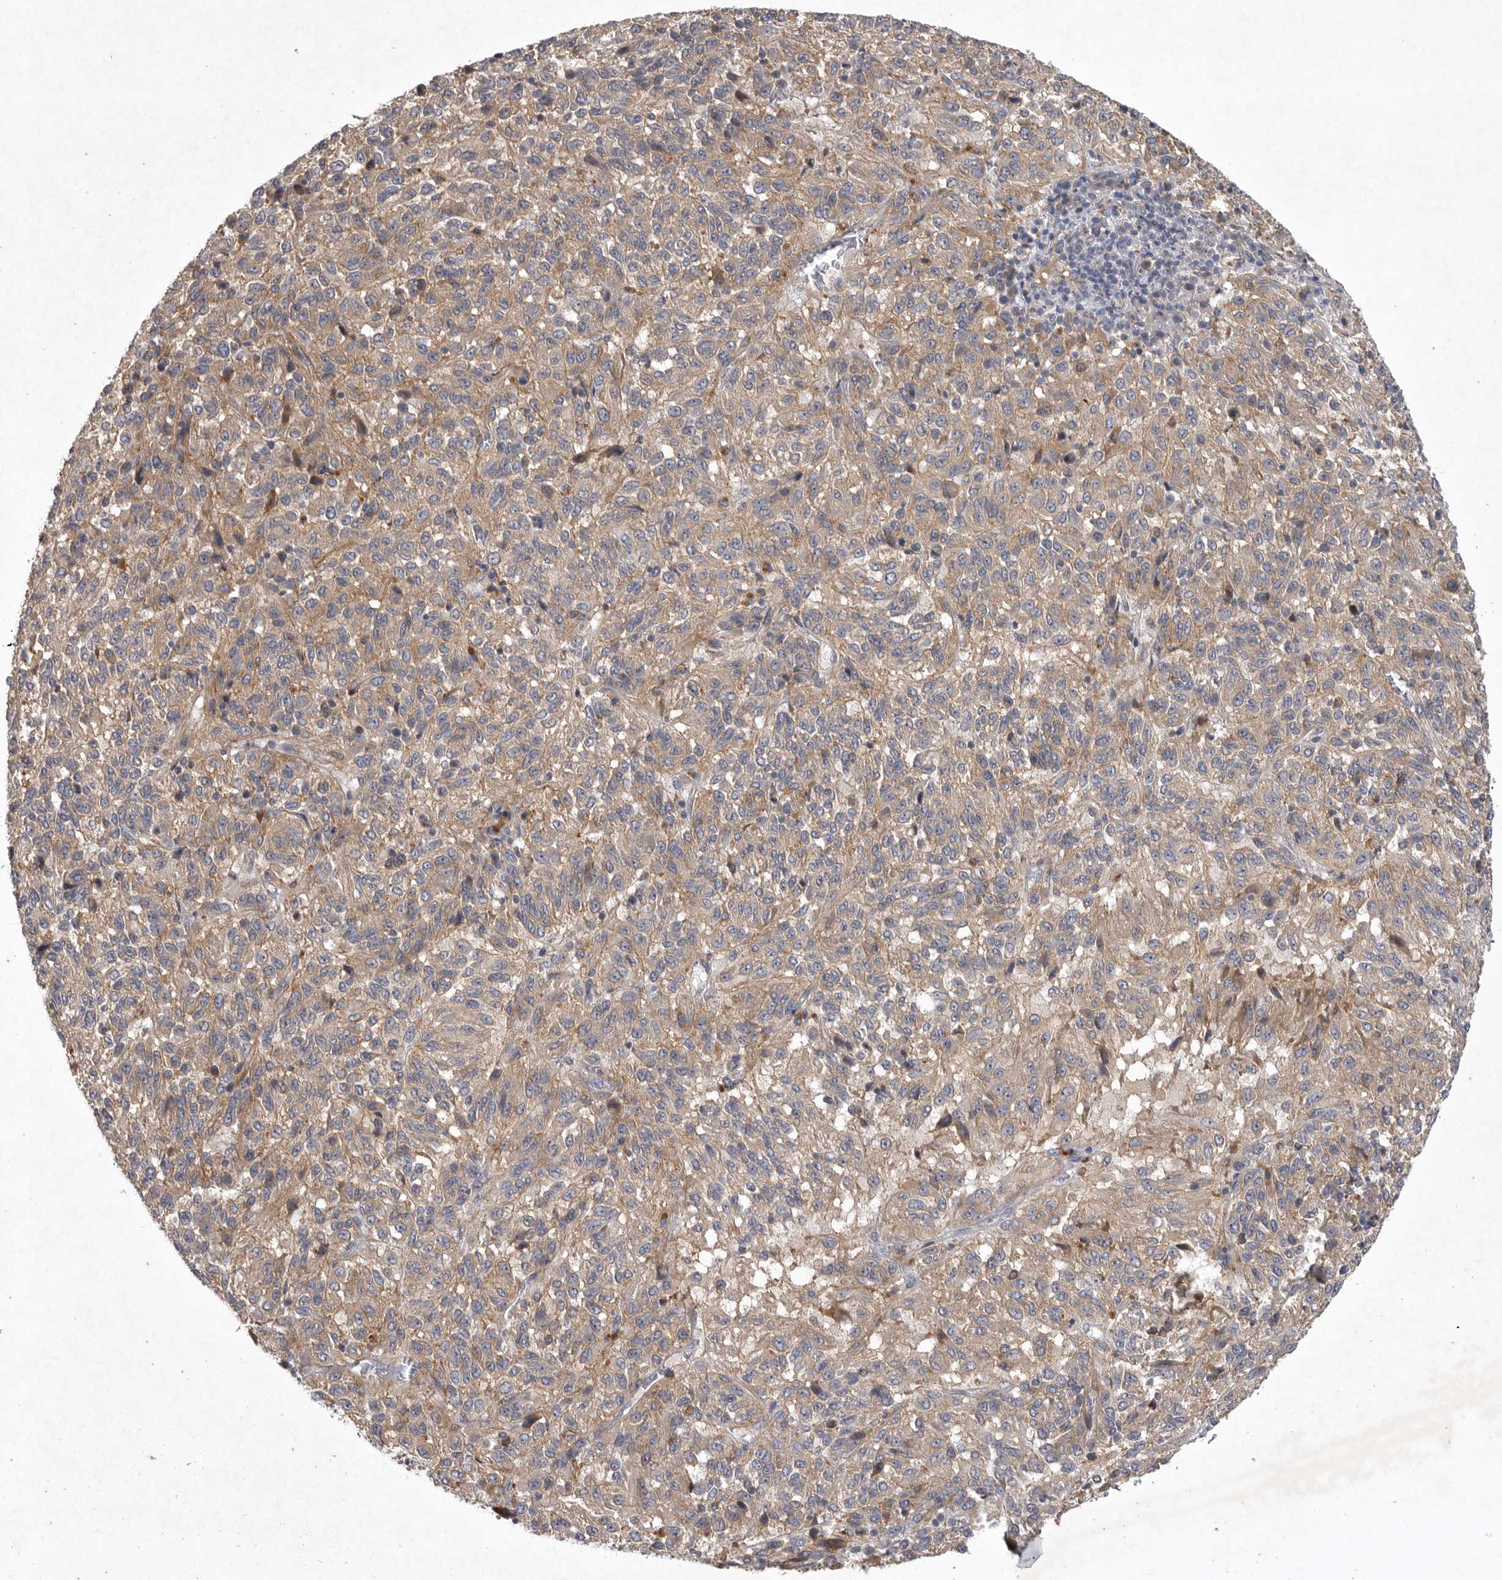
{"staining": {"intensity": "weak", "quantity": ">75%", "location": "cytoplasmic/membranous"}, "tissue": "melanoma", "cell_type": "Tumor cells", "image_type": "cancer", "snomed": [{"axis": "morphology", "description": "Malignant melanoma, Metastatic site"}, {"axis": "topography", "description": "Lung"}], "caption": "High-magnification brightfield microscopy of malignant melanoma (metastatic site) stained with DAB (3,3'-diaminobenzidine) (brown) and counterstained with hematoxylin (blue). tumor cells exhibit weak cytoplasmic/membranous staining is seen in about>75% of cells.", "gene": "LAMTOR3", "patient": {"sex": "male", "age": 64}}